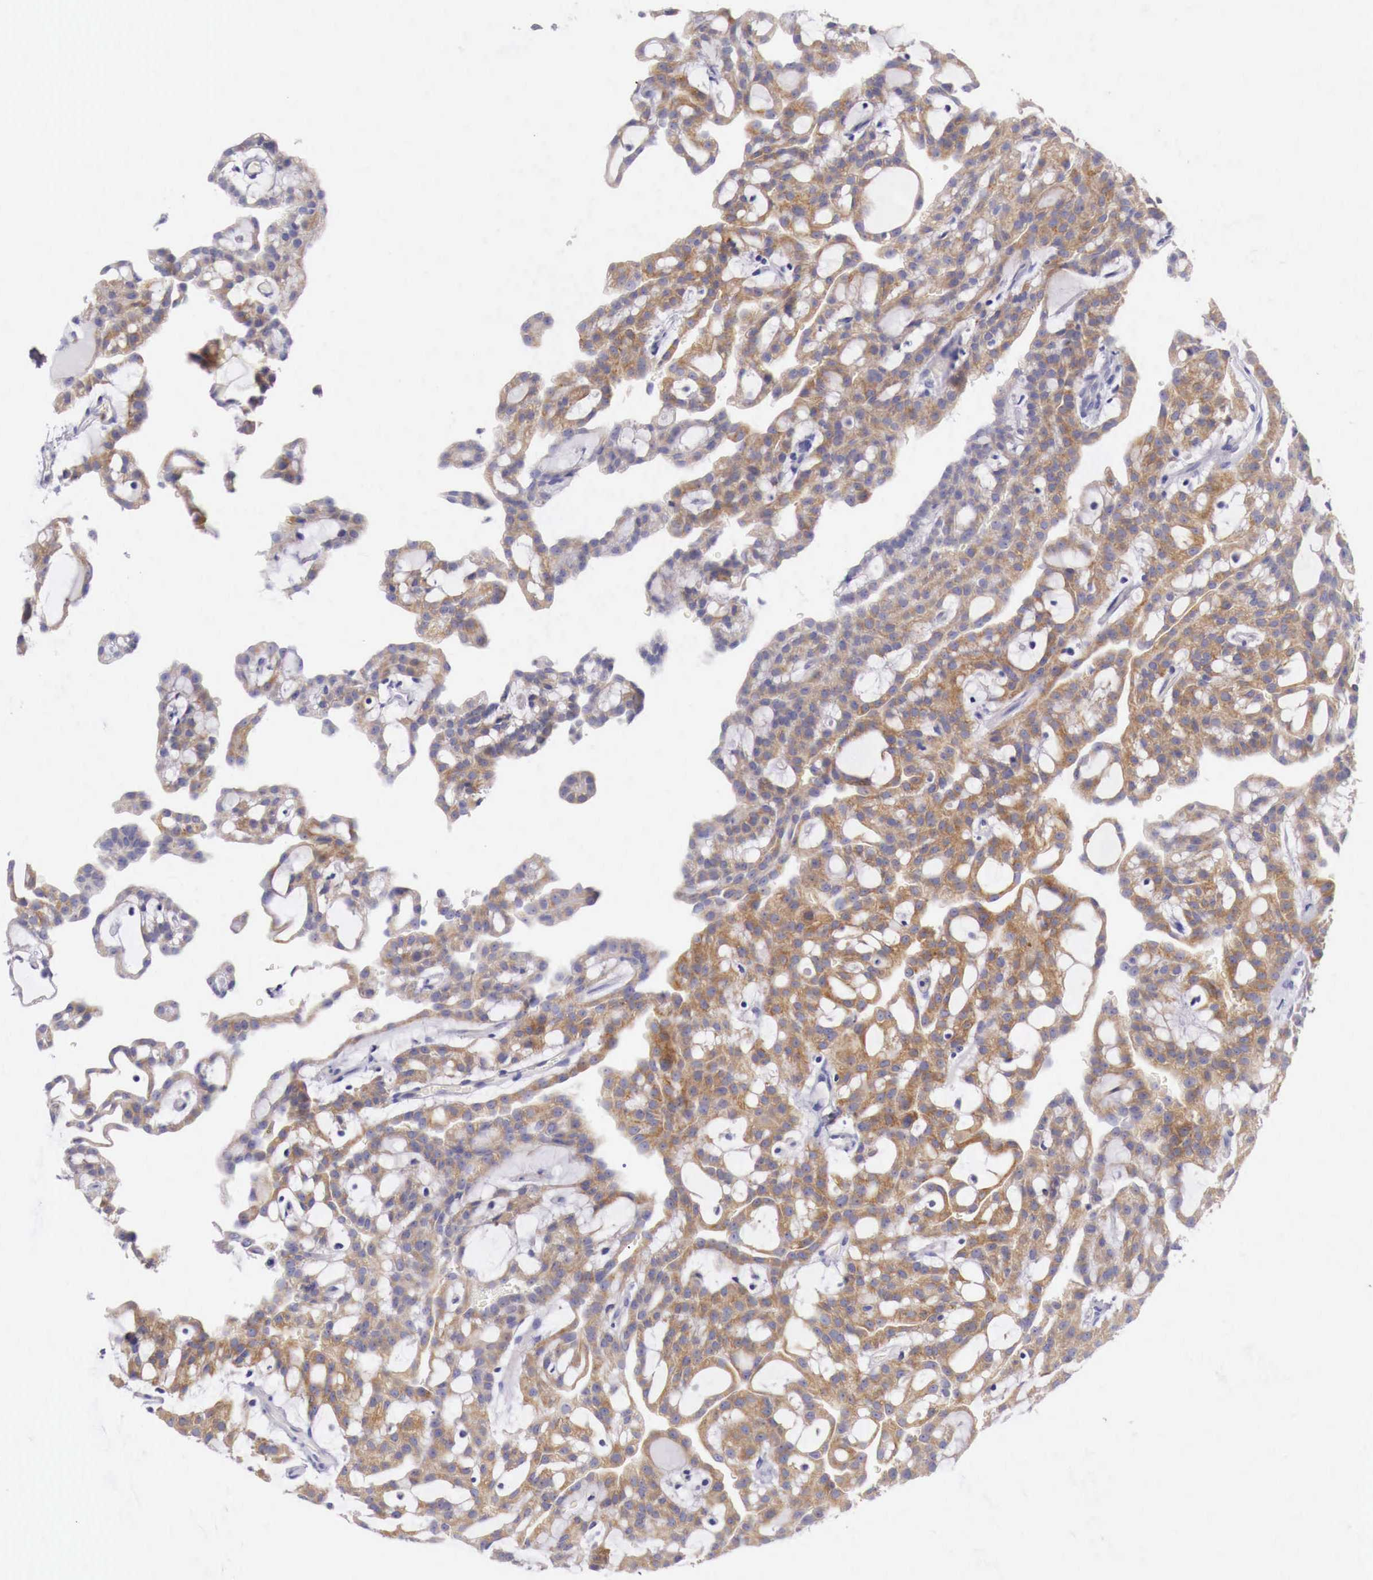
{"staining": {"intensity": "moderate", "quantity": ">75%", "location": "cytoplasmic/membranous"}, "tissue": "renal cancer", "cell_type": "Tumor cells", "image_type": "cancer", "snomed": [{"axis": "morphology", "description": "Adenocarcinoma, NOS"}, {"axis": "topography", "description": "Kidney"}], "caption": "IHC of human adenocarcinoma (renal) shows medium levels of moderate cytoplasmic/membranous expression in about >75% of tumor cells.", "gene": "NREP", "patient": {"sex": "male", "age": 63}}